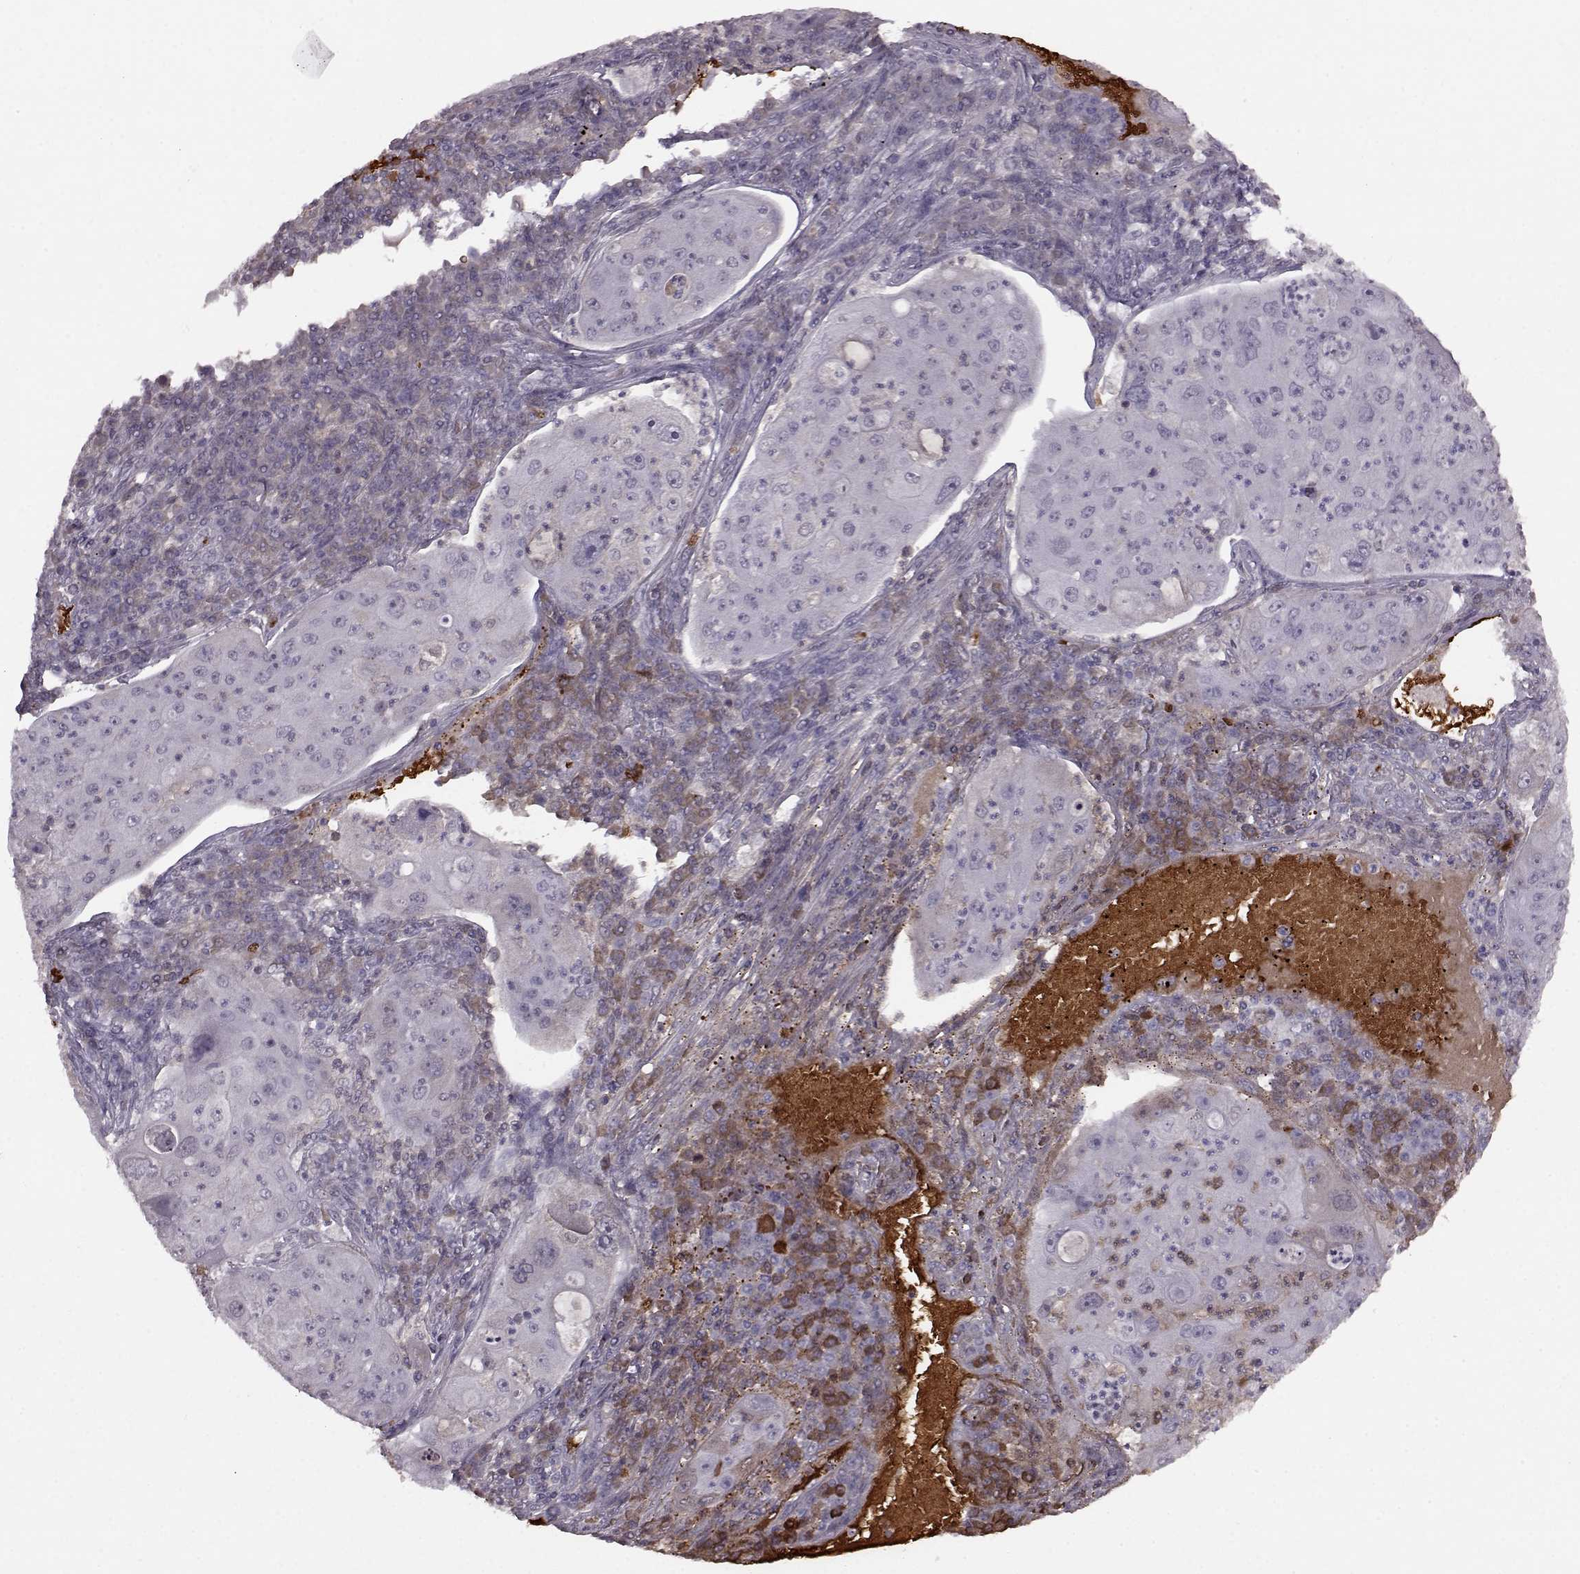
{"staining": {"intensity": "negative", "quantity": "none", "location": "none"}, "tissue": "lung cancer", "cell_type": "Tumor cells", "image_type": "cancer", "snomed": [{"axis": "morphology", "description": "Squamous cell carcinoma, NOS"}, {"axis": "topography", "description": "Lung"}], "caption": "DAB (3,3'-diaminobenzidine) immunohistochemical staining of lung cancer (squamous cell carcinoma) exhibits no significant expression in tumor cells.", "gene": "PROP1", "patient": {"sex": "female", "age": 59}}